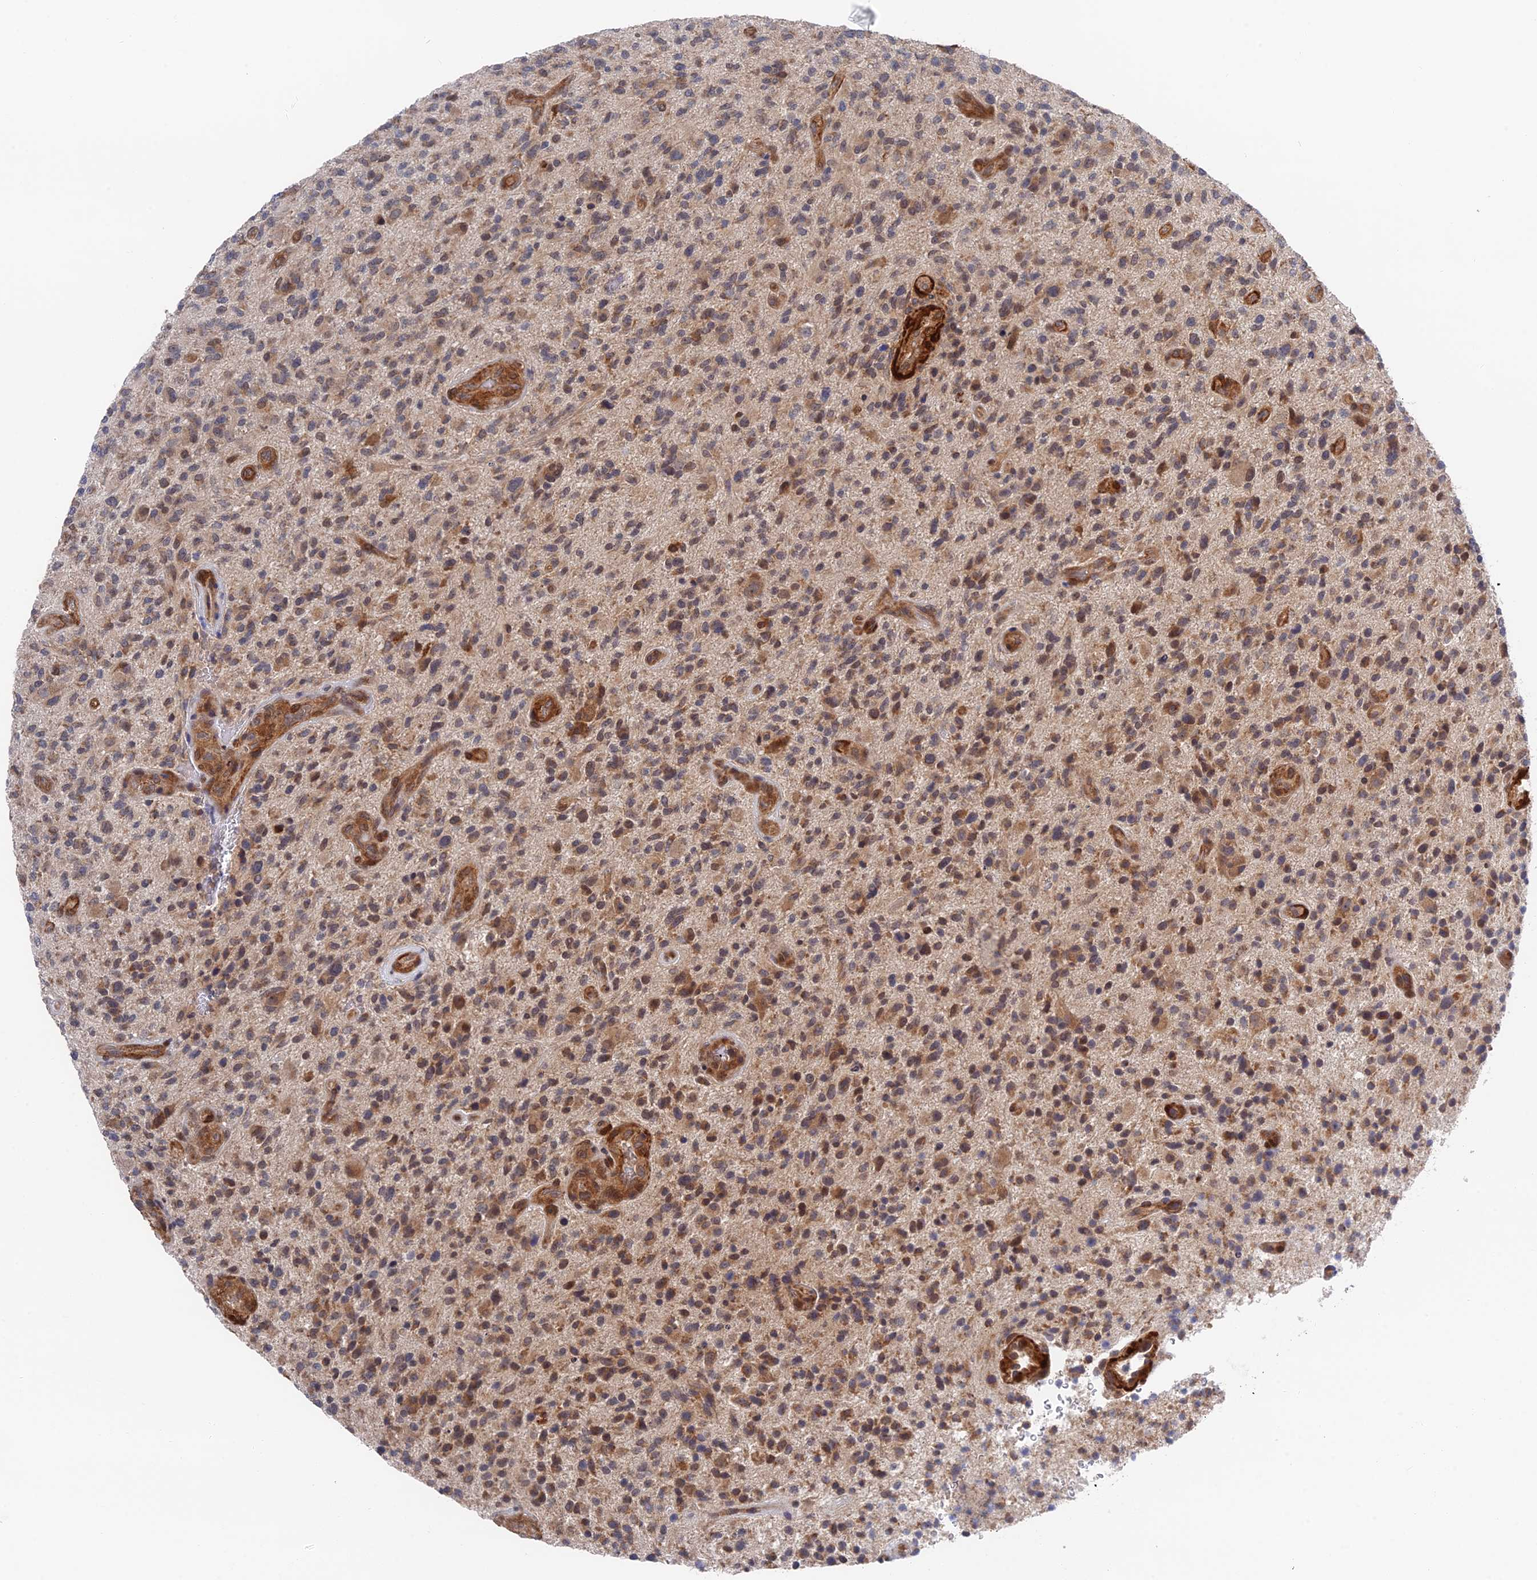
{"staining": {"intensity": "moderate", "quantity": ">75%", "location": "cytoplasmic/membranous"}, "tissue": "glioma", "cell_type": "Tumor cells", "image_type": "cancer", "snomed": [{"axis": "morphology", "description": "Glioma, malignant, High grade"}, {"axis": "topography", "description": "Brain"}], "caption": "Immunohistochemistry (DAB) staining of human high-grade glioma (malignant) reveals moderate cytoplasmic/membranous protein expression in about >75% of tumor cells.", "gene": "ZNF320", "patient": {"sex": "male", "age": 47}}